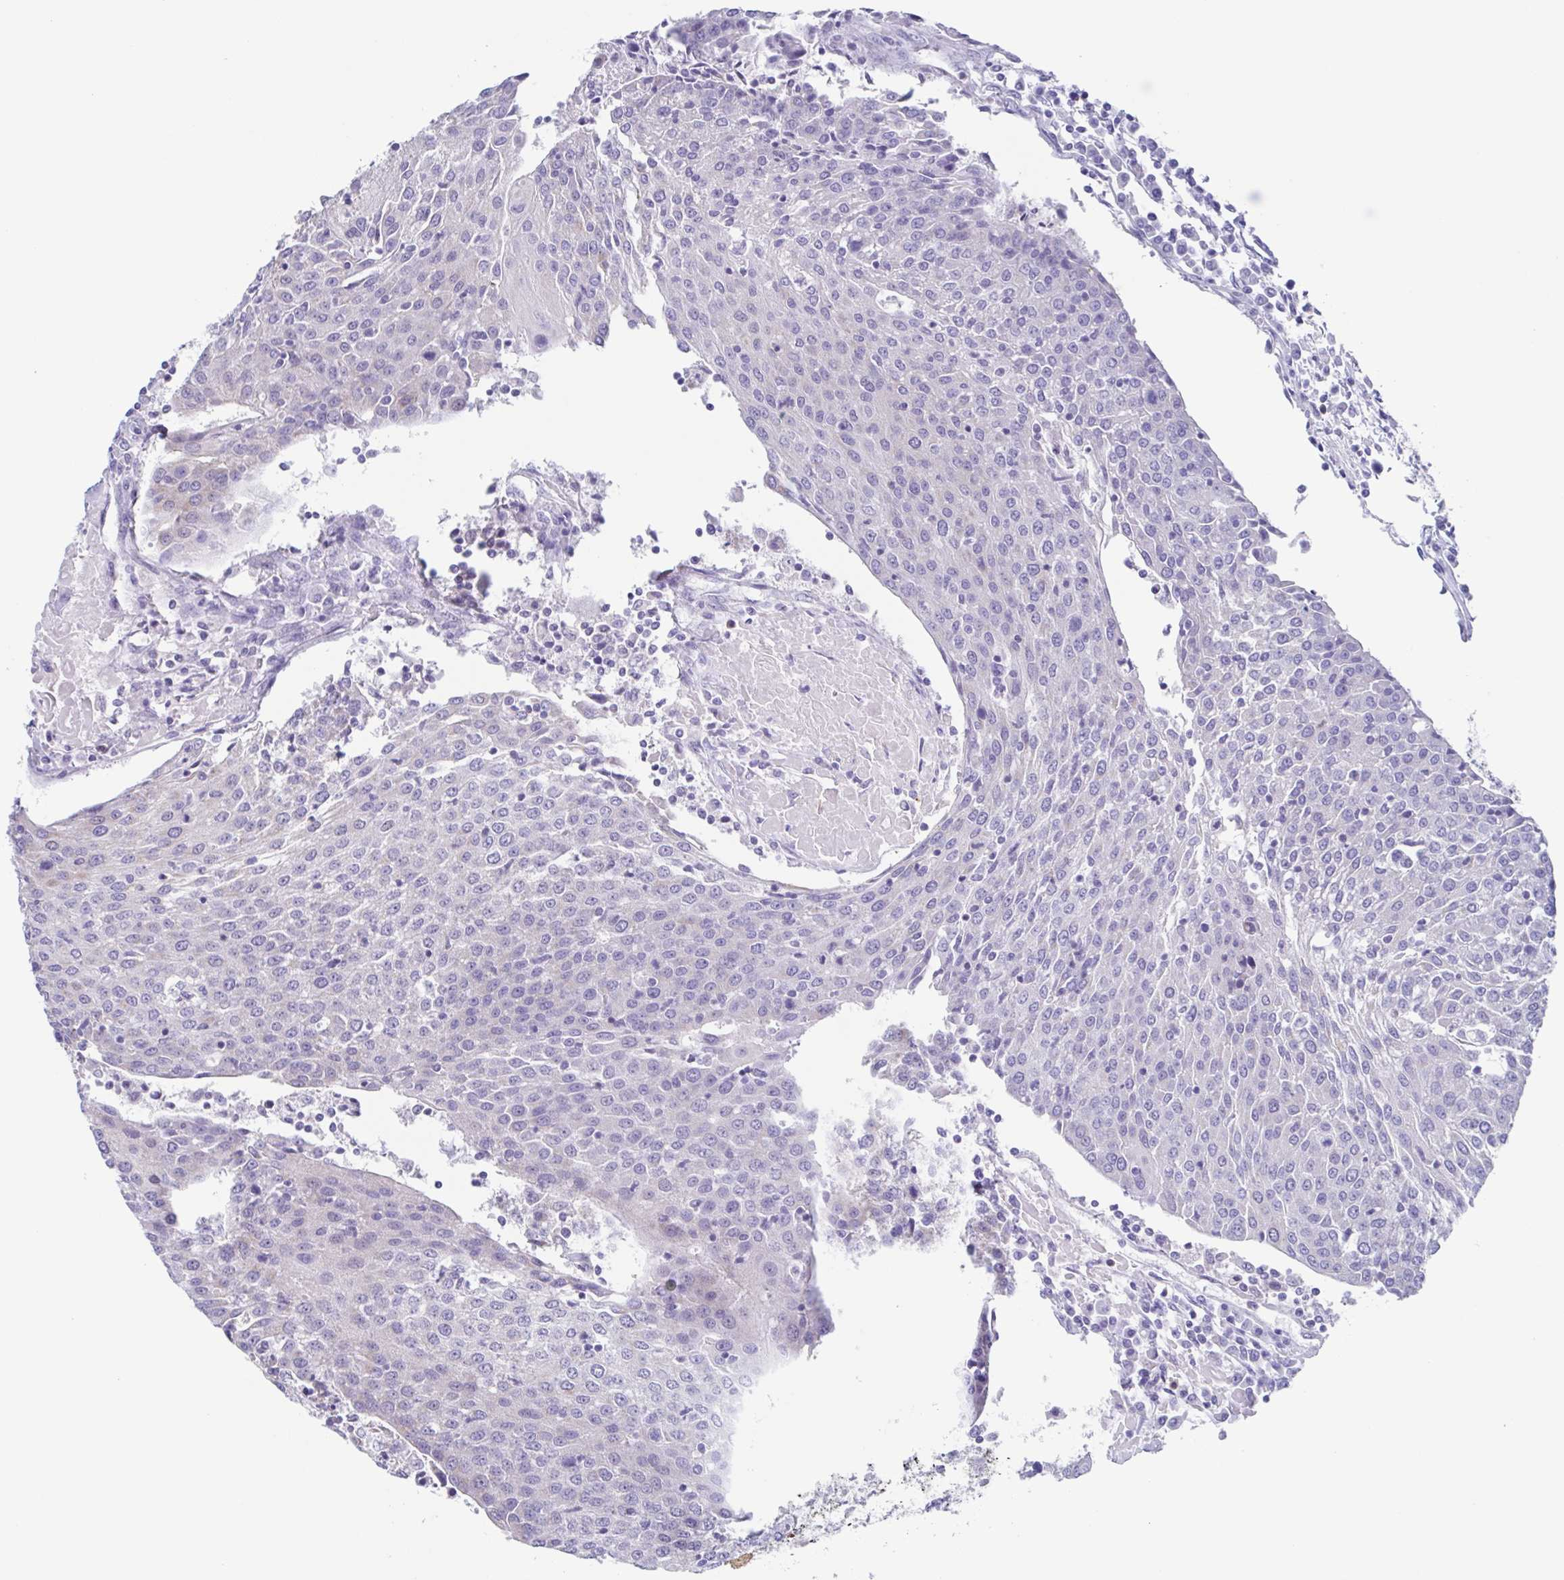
{"staining": {"intensity": "negative", "quantity": "none", "location": "none"}, "tissue": "urothelial cancer", "cell_type": "Tumor cells", "image_type": "cancer", "snomed": [{"axis": "morphology", "description": "Urothelial carcinoma, High grade"}, {"axis": "topography", "description": "Urinary bladder"}], "caption": "IHC micrograph of human high-grade urothelial carcinoma stained for a protein (brown), which shows no positivity in tumor cells.", "gene": "PBOV1", "patient": {"sex": "female", "age": 85}}